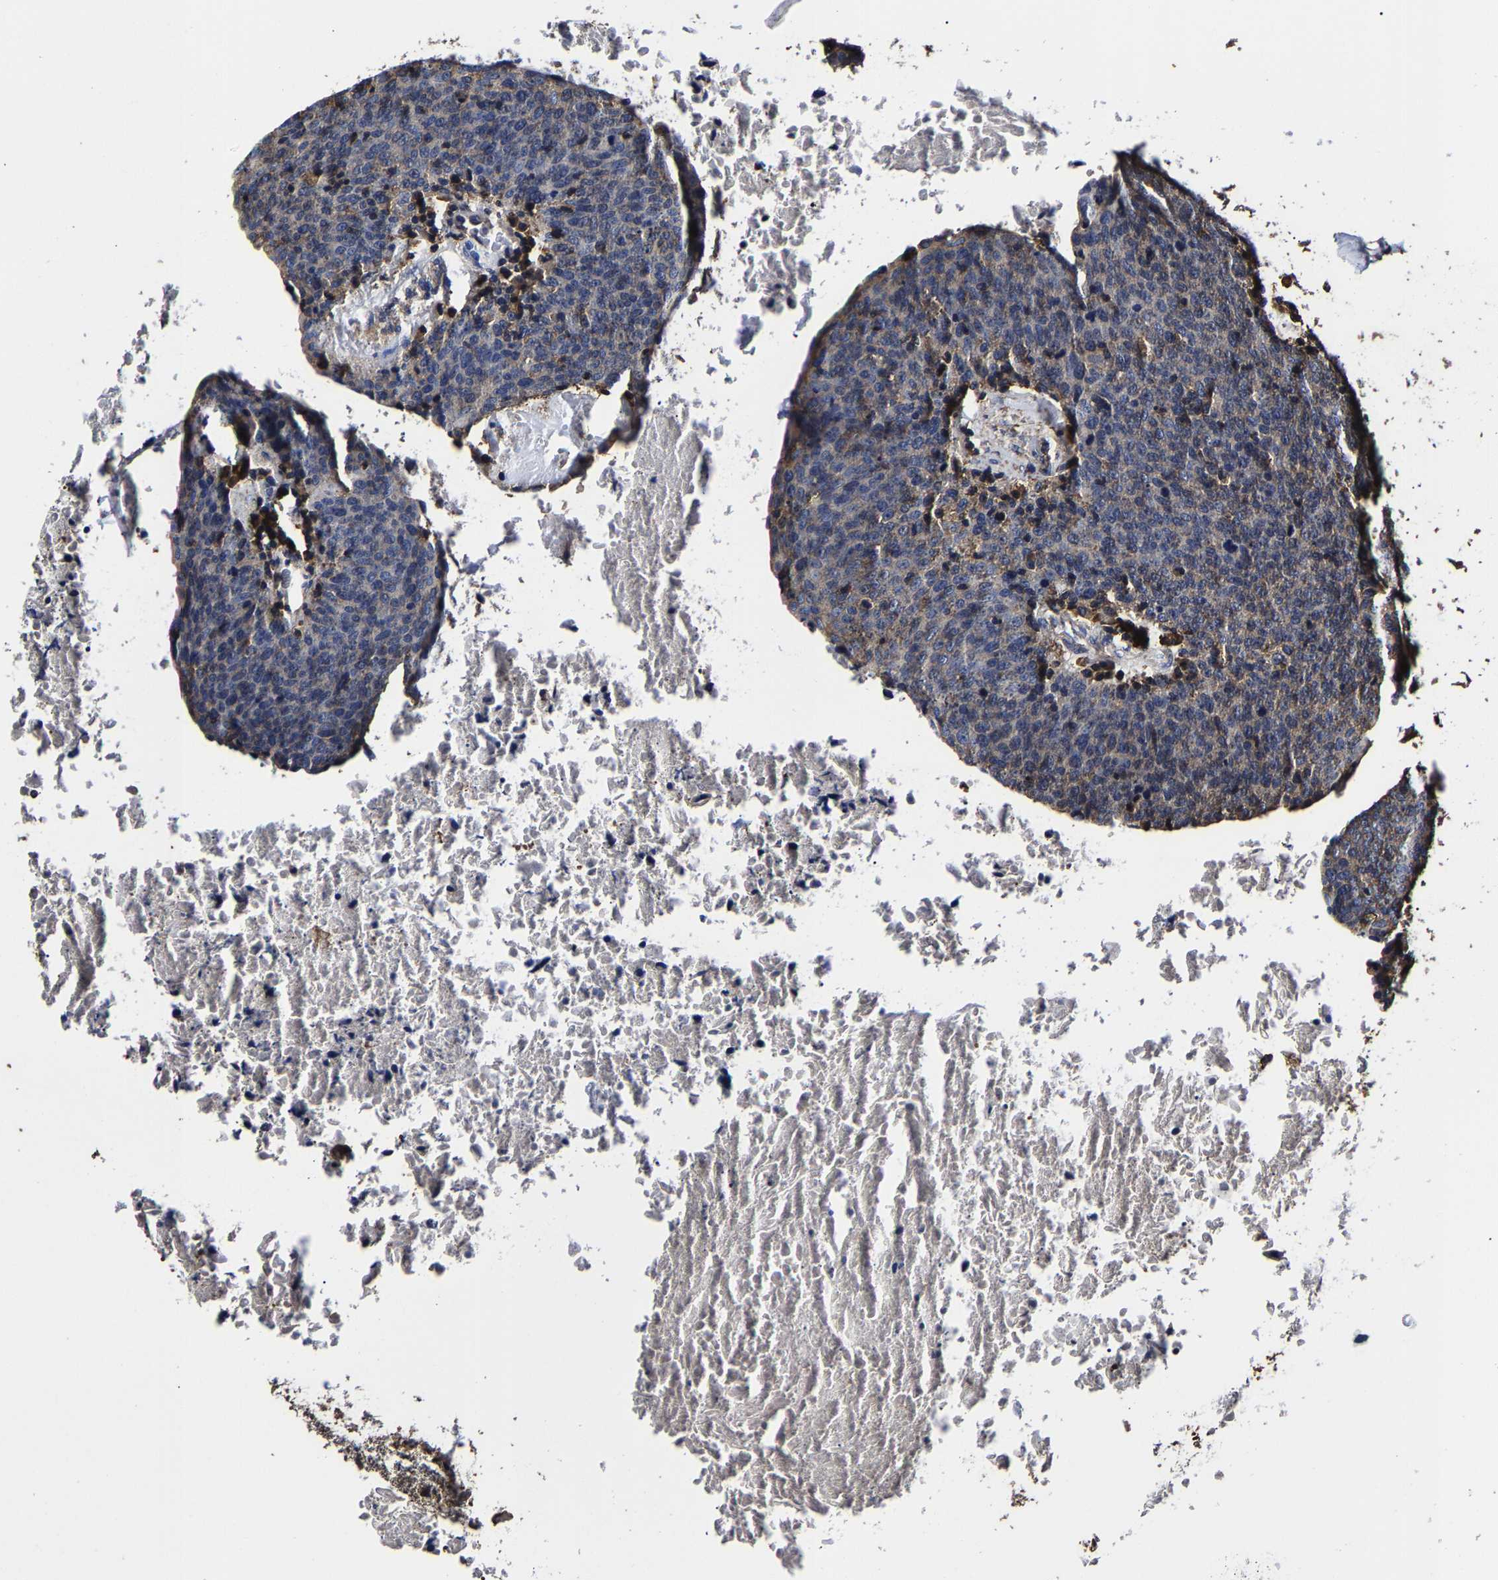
{"staining": {"intensity": "weak", "quantity": "25%-75%", "location": "cytoplasmic/membranous"}, "tissue": "head and neck cancer", "cell_type": "Tumor cells", "image_type": "cancer", "snomed": [{"axis": "morphology", "description": "Squamous cell carcinoma, NOS"}, {"axis": "morphology", "description": "Squamous cell carcinoma, metastatic, NOS"}, {"axis": "topography", "description": "Lymph node"}, {"axis": "topography", "description": "Head-Neck"}], "caption": "Immunohistochemical staining of human head and neck cancer reveals low levels of weak cytoplasmic/membranous protein staining in about 25%-75% of tumor cells.", "gene": "SSH3", "patient": {"sex": "male", "age": 62}}